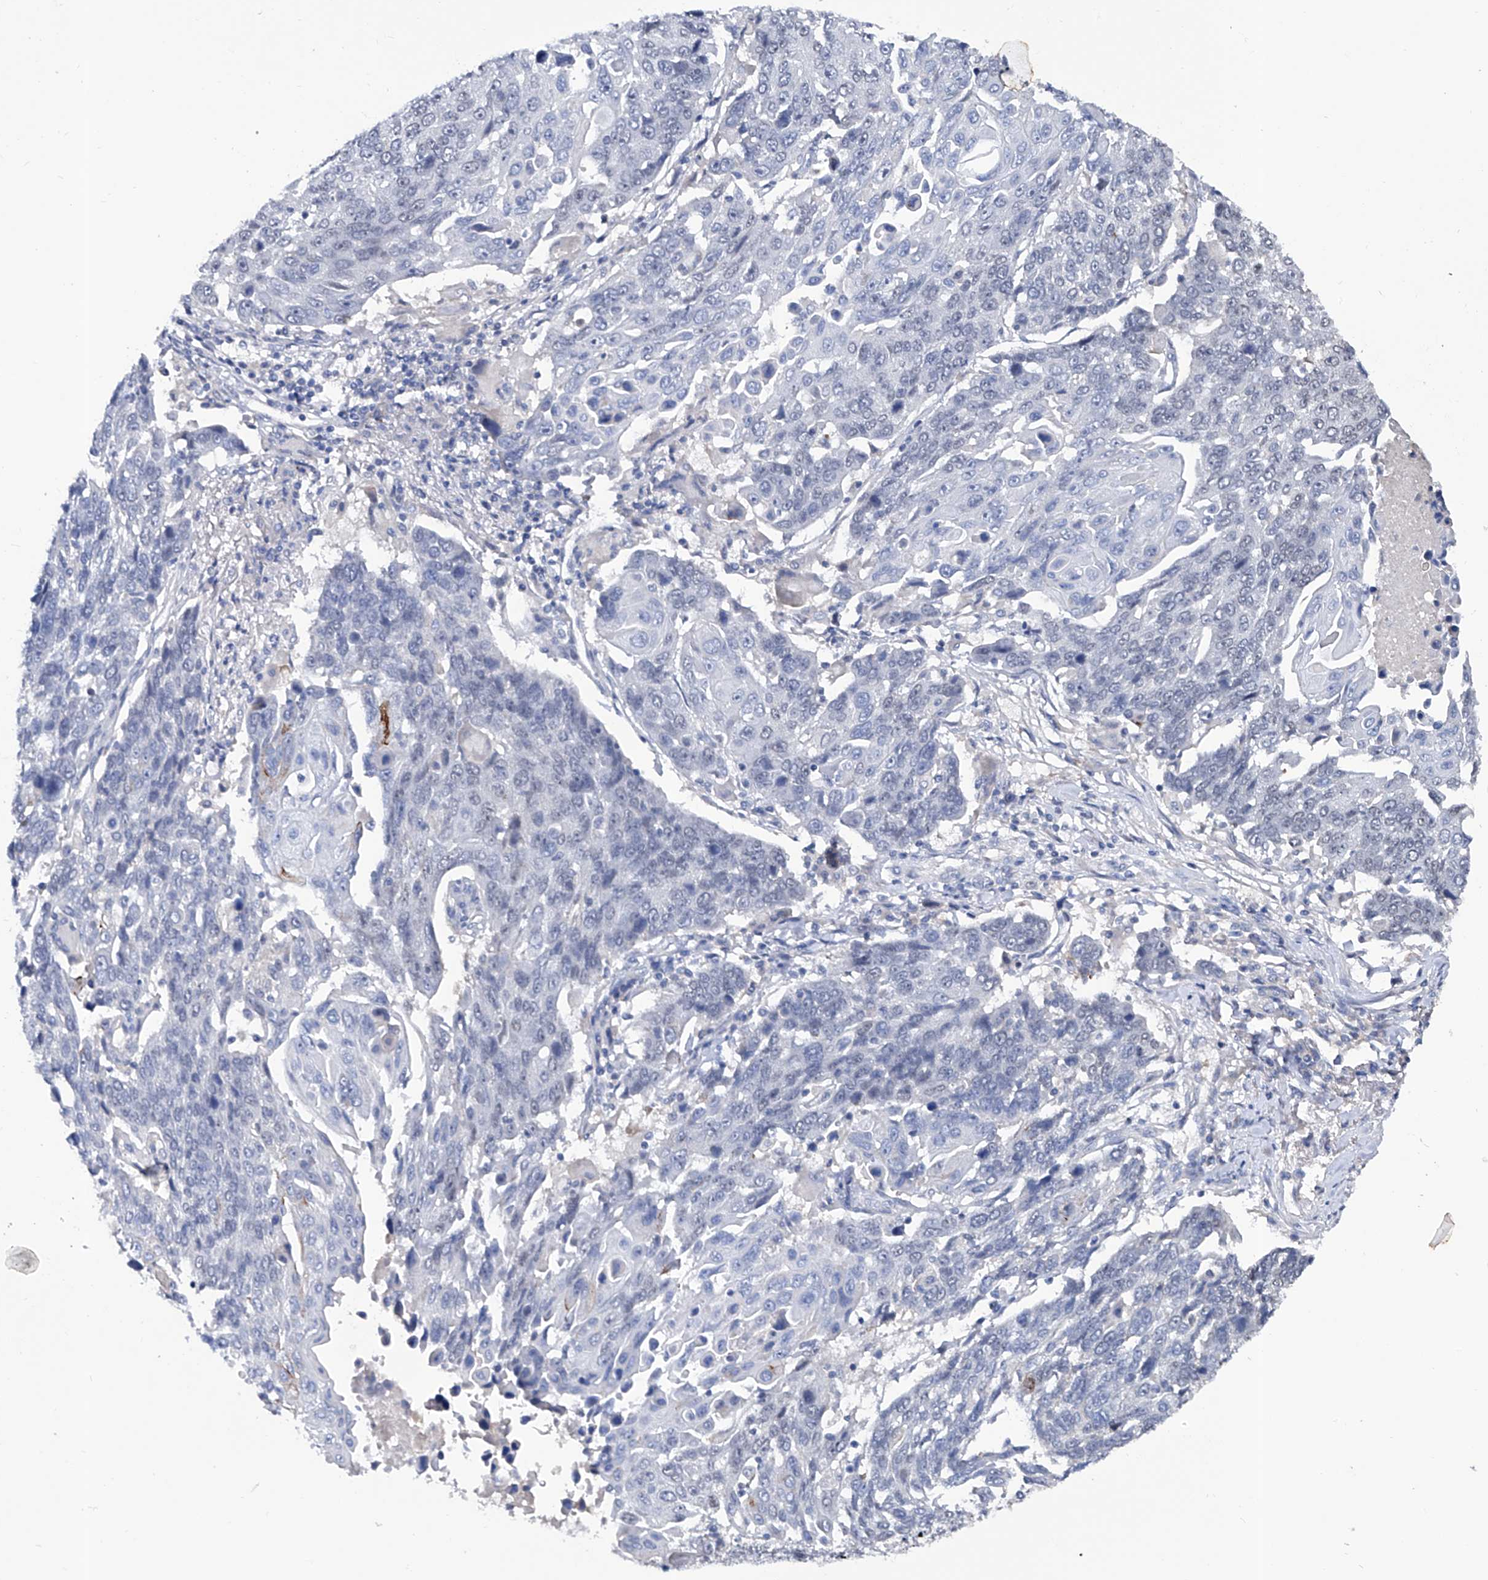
{"staining": {"intensity": "negative", "quantity": "none", "location": "none"}, "tissue": "lung cancer", "cell_type": "Tumor cells", "image_type": "cancer", "snomed": [{"axis": "morphology", "description": "Squamous cell carcinoma, NOS"}, {"axis": "topography", "description": "Lung"}], "caption": "Immunohistochemical staining of human lung squamous cell carcinoma shows no significant expression in tumor cells.", "gene": "KLHL17", "patient": {"sex": "male", "age": 66}}